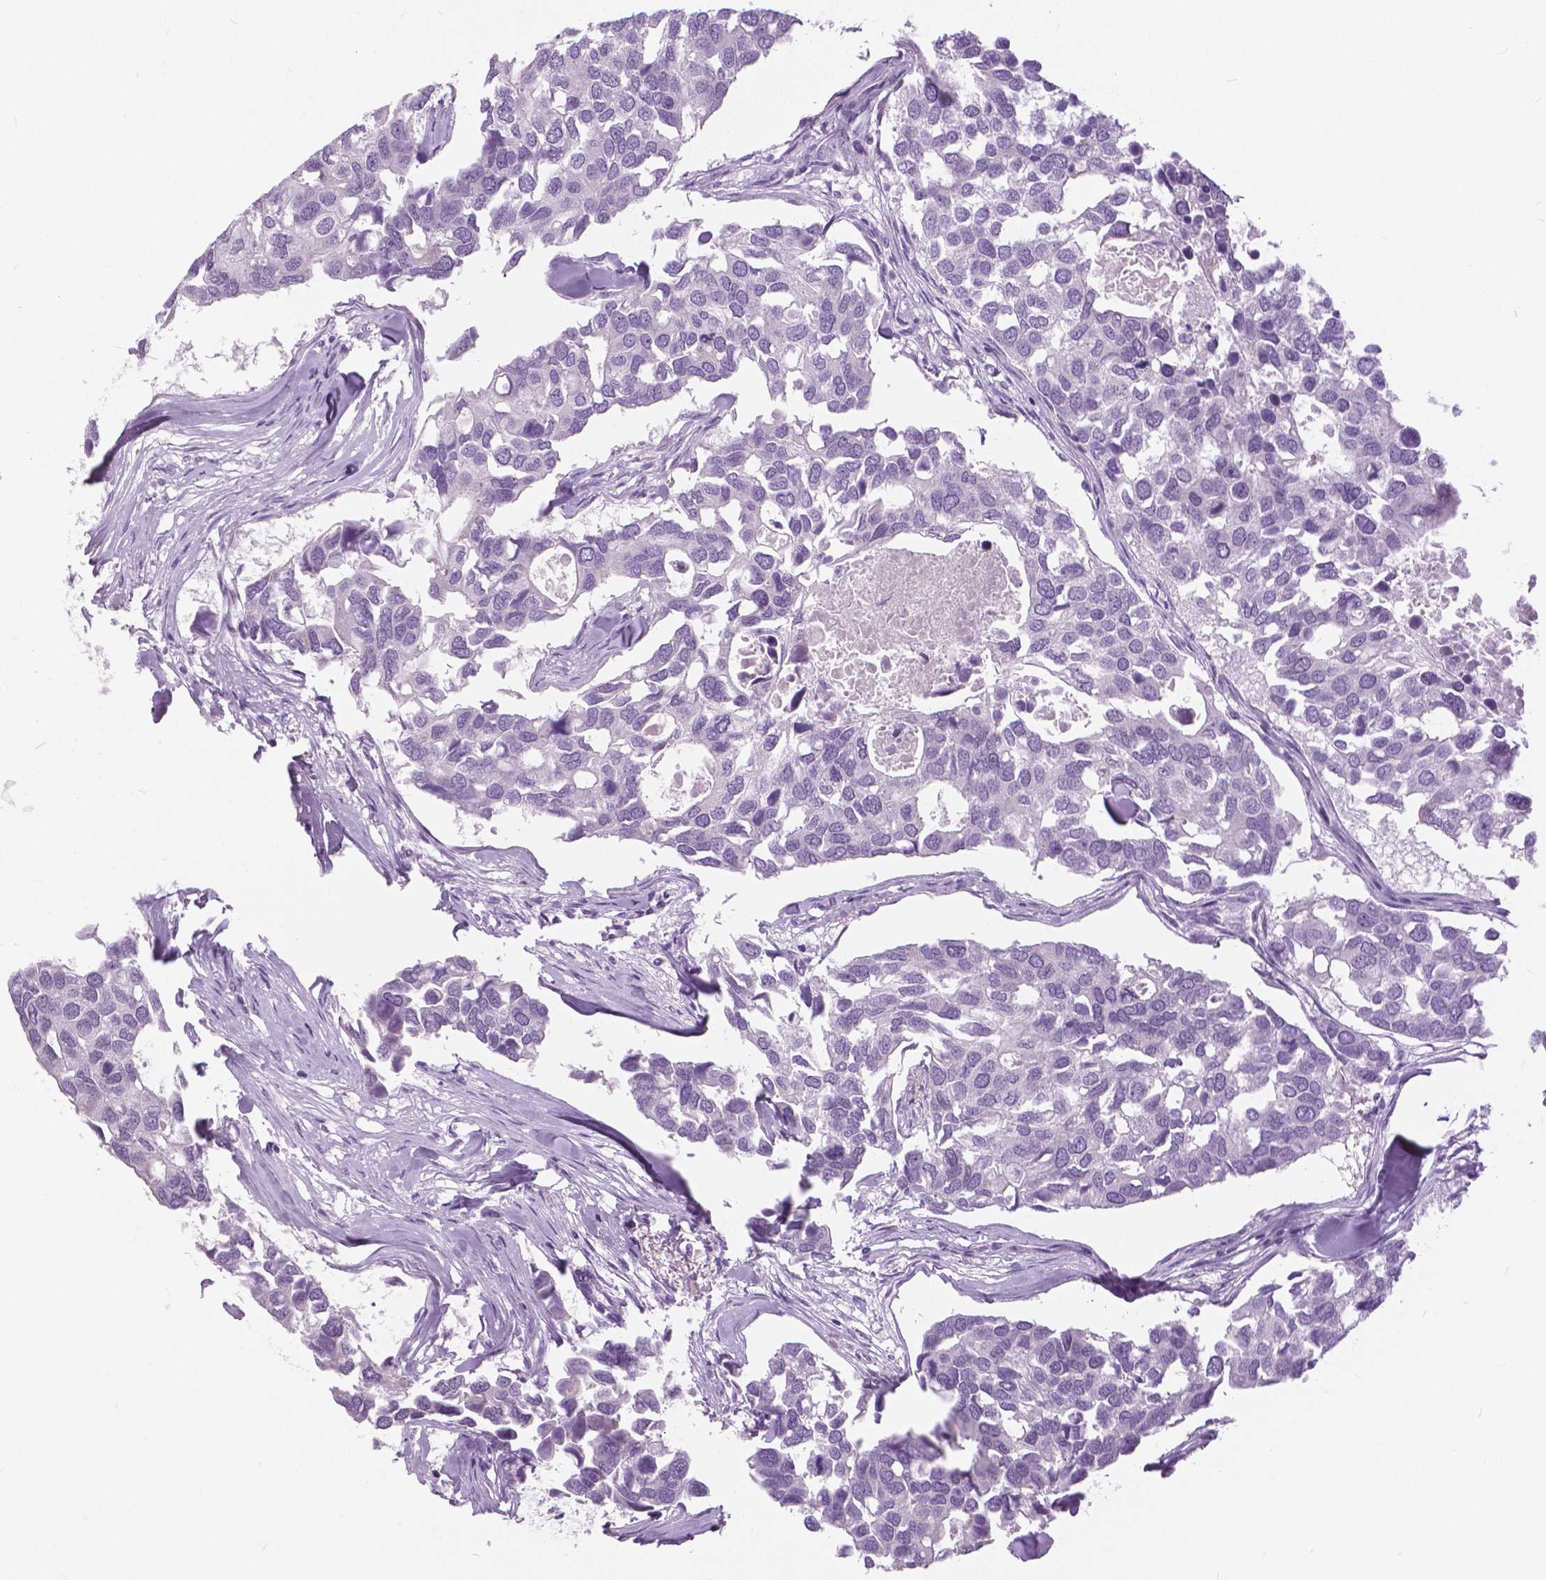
{"staining": {"intensity": "negative", "quantity": "none", "location": "none"}, "tissue": "breast cancer", "cell_type": "Tumor cells", "image_type": "cancer", "snomed": [{"axis": "morphology", "description": "Duct carcinoma"}, {"axis": "topography", "description": "Breast"}], "caption": "Immunohistochemistry of human breast cancer (invasive ductal carcinoma) shows no staining in tumor cells. (DAB (3,3'-diaminobenzidine) immunohistochemistry visualized using brightfield microscopy, high magnification).", "gene": "MYOM1", "patient": {"sex": "female", "age": 83}}